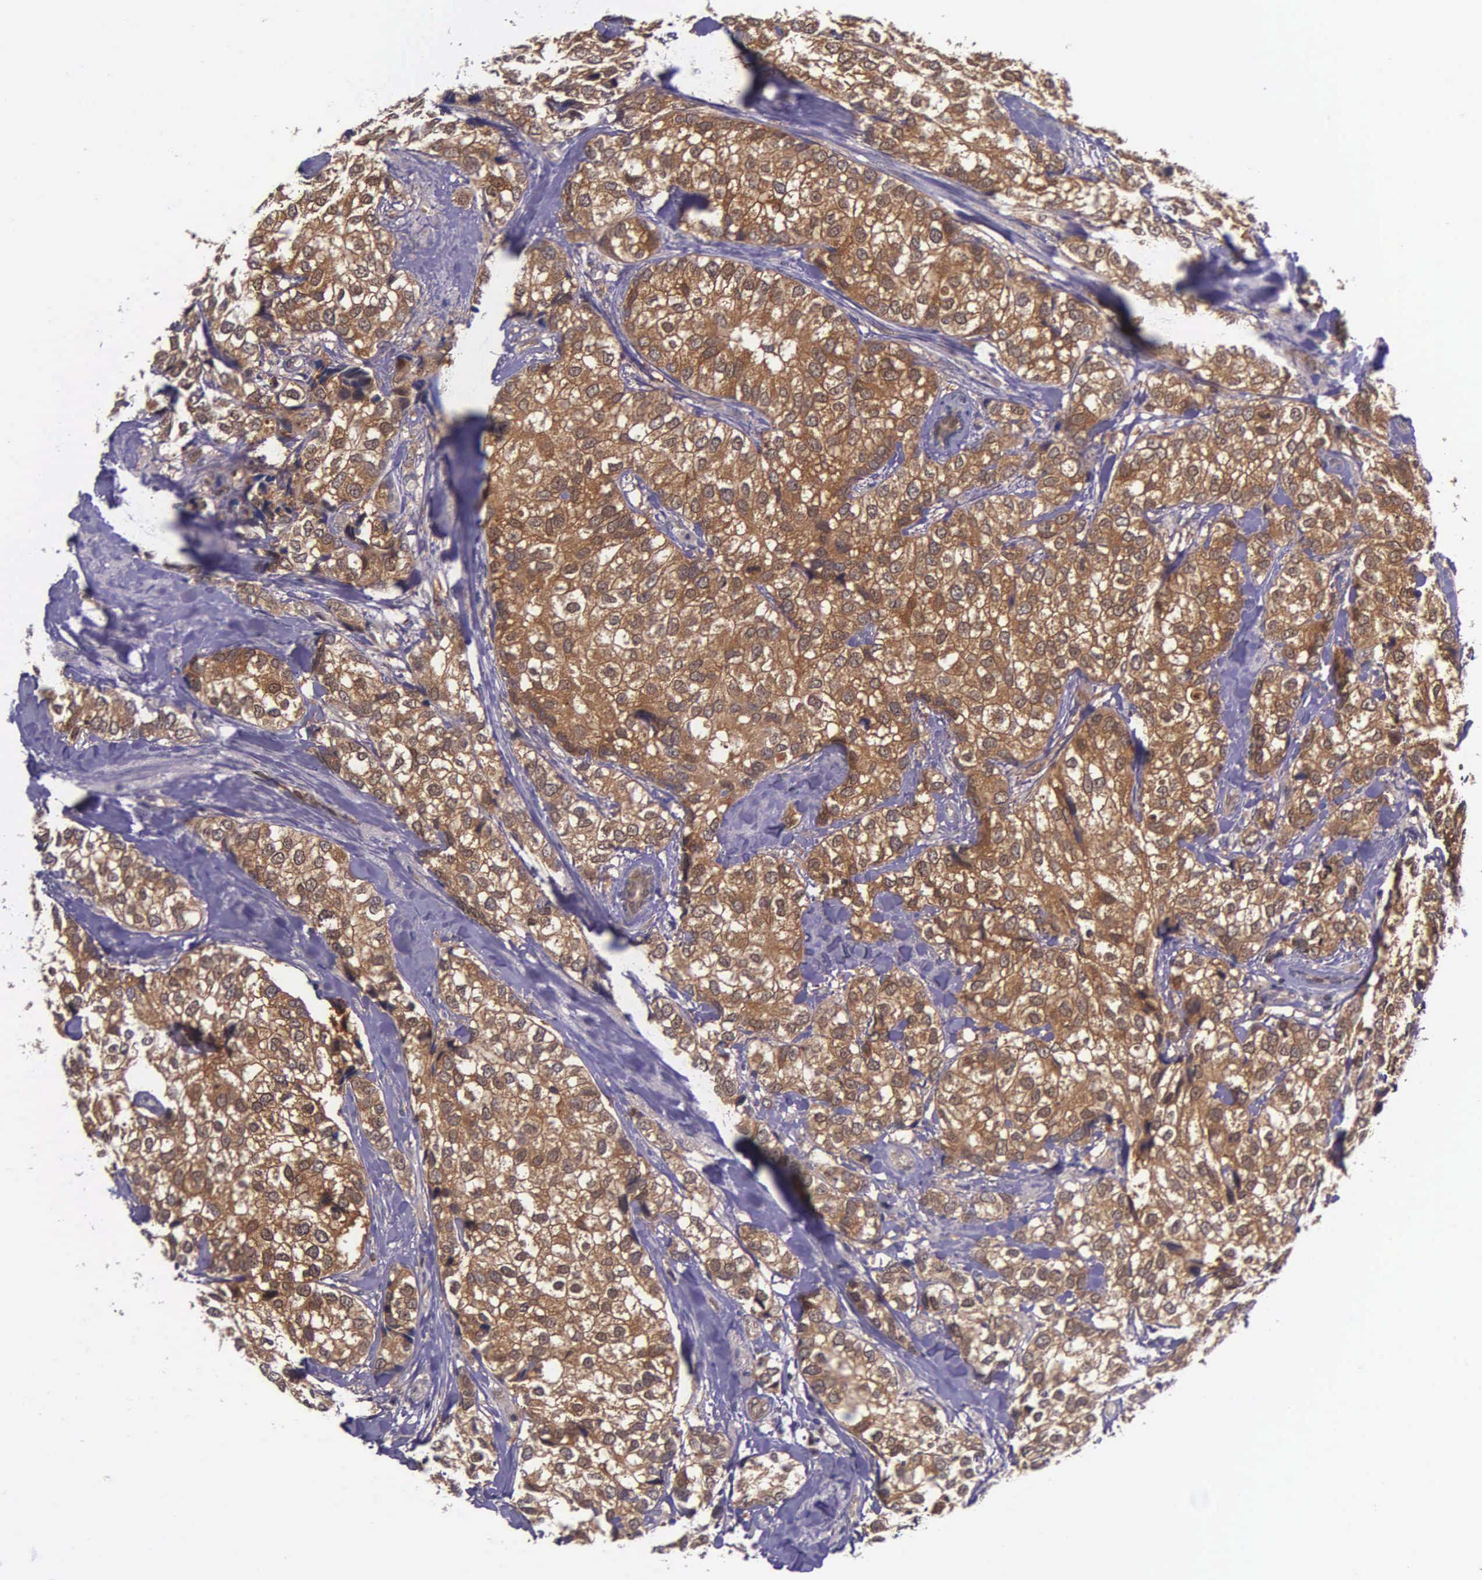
{"staining": {"intensity": "strong", "quantity": ">75%", "location": "cytoplasmic/membranous"}, "tissue": "breast cancer", "cell_type": "Tumor cells", "image_type": "cancer", "snomed": [{"axis": "morphology", "description": "Duct carcinoma"}, {"axis": "topography", "description": "Breast"}], "caption": "Immunohistochemical staining of breast cancer (invasive ductal carcinoma) displays strong cytoplasmic/membranous protein expression in about >75% of tumor cells.", "gene": "GMPR2", "patient": {"sex": "female", "age": 68}}